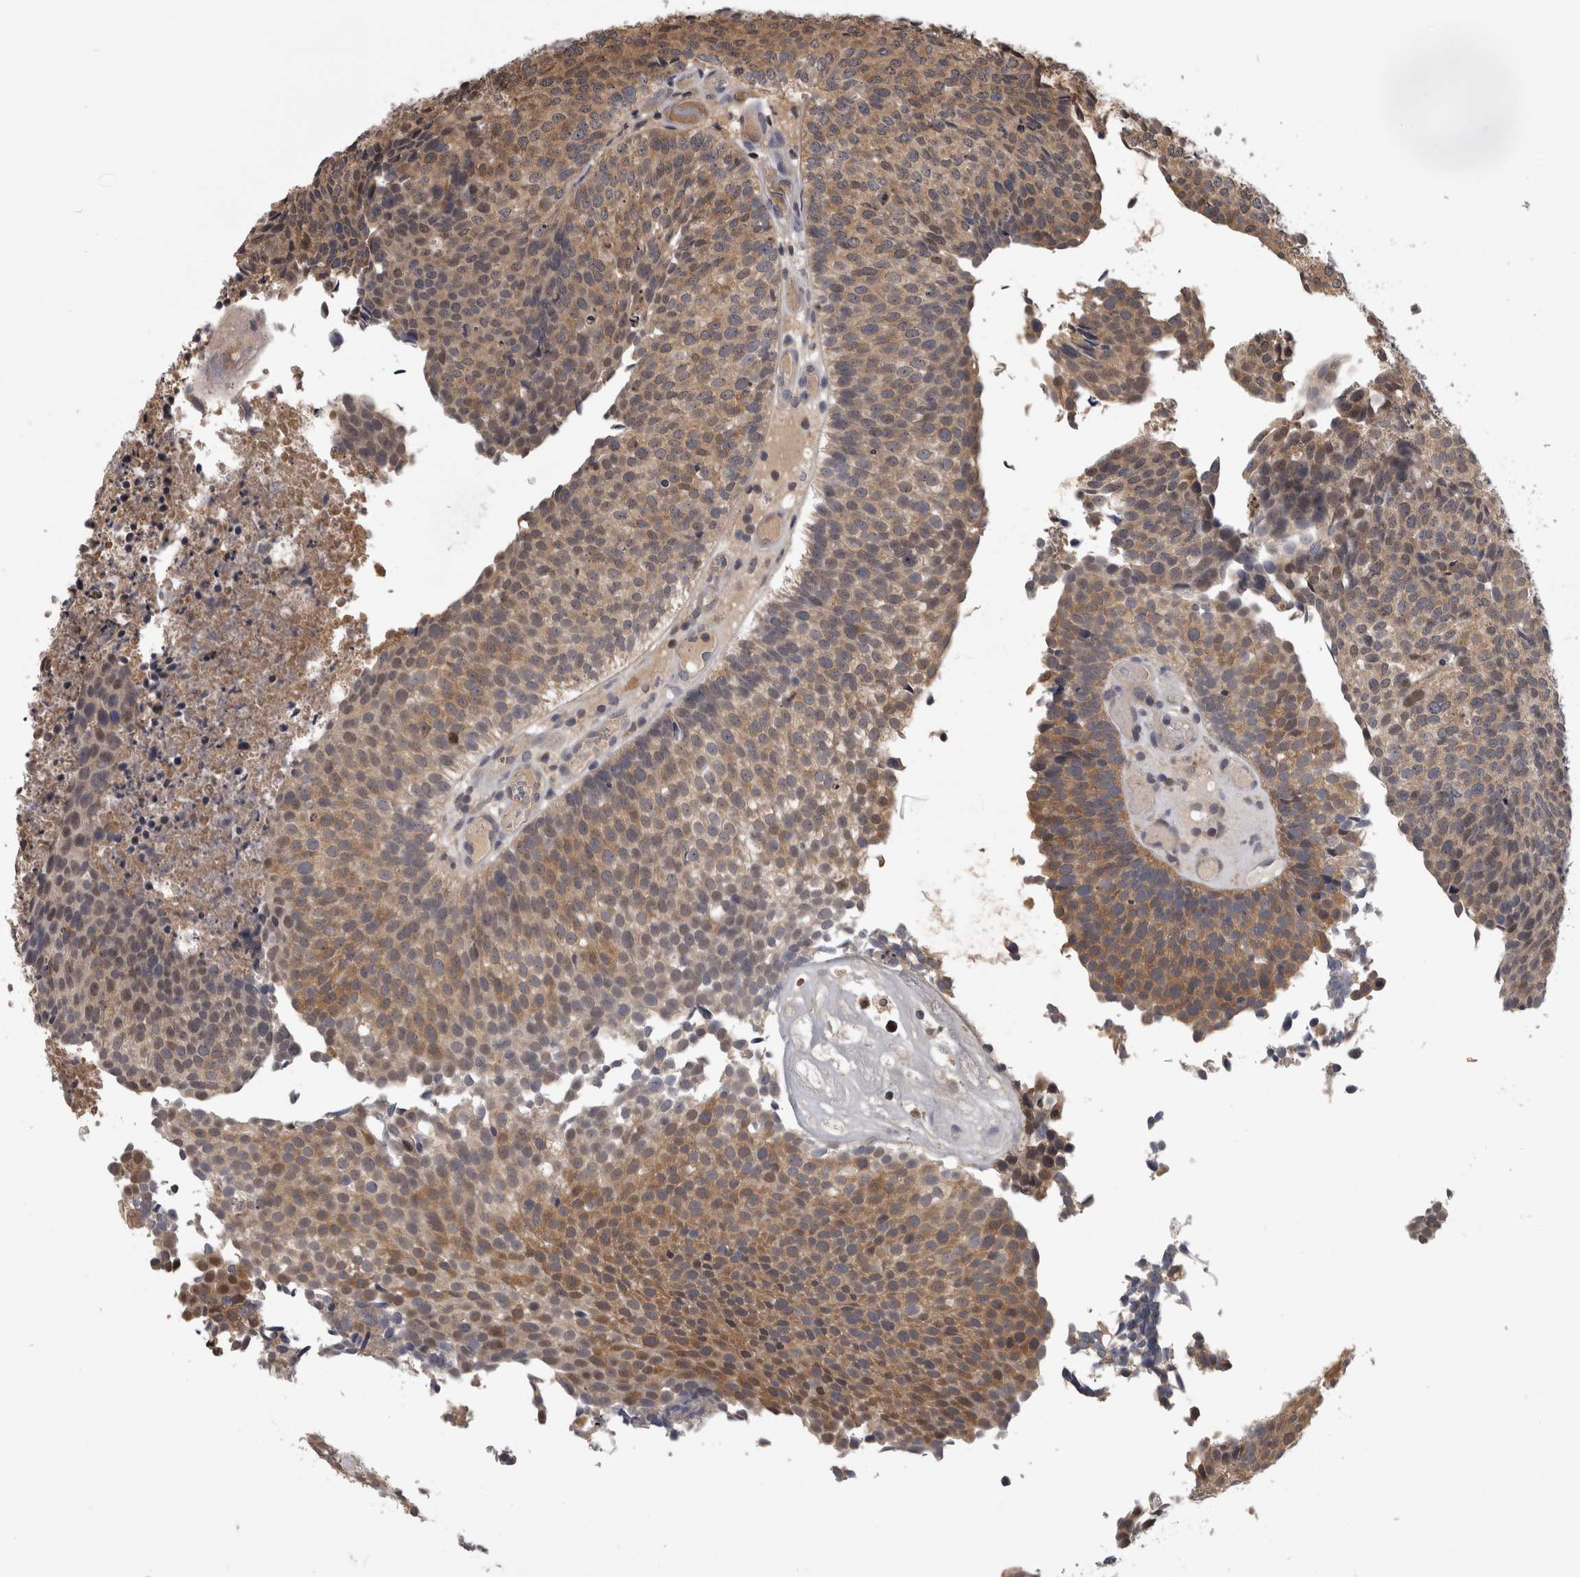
{"staining": {"intensity": "moderate", "quantity": ">75%", "location": "cytoplasmic/membranous"}, "tissue": "urothelial cancer", "cell_type": "Tumor cells", "image_type": "cancer", "snomed": [{"axis": "morphology", "description": "Urothelial carcinoma, Low grade"}, {"axis": "topography", "description": "Urinary bladder"}], "caption": "Protein staining of urothelial cancer tissue demonstrates moderate cytoplasmic/membranous positivity in about >75% of tumor cells.", "gene": "APRT", "patient": {"sex": "male", "age": 86}}